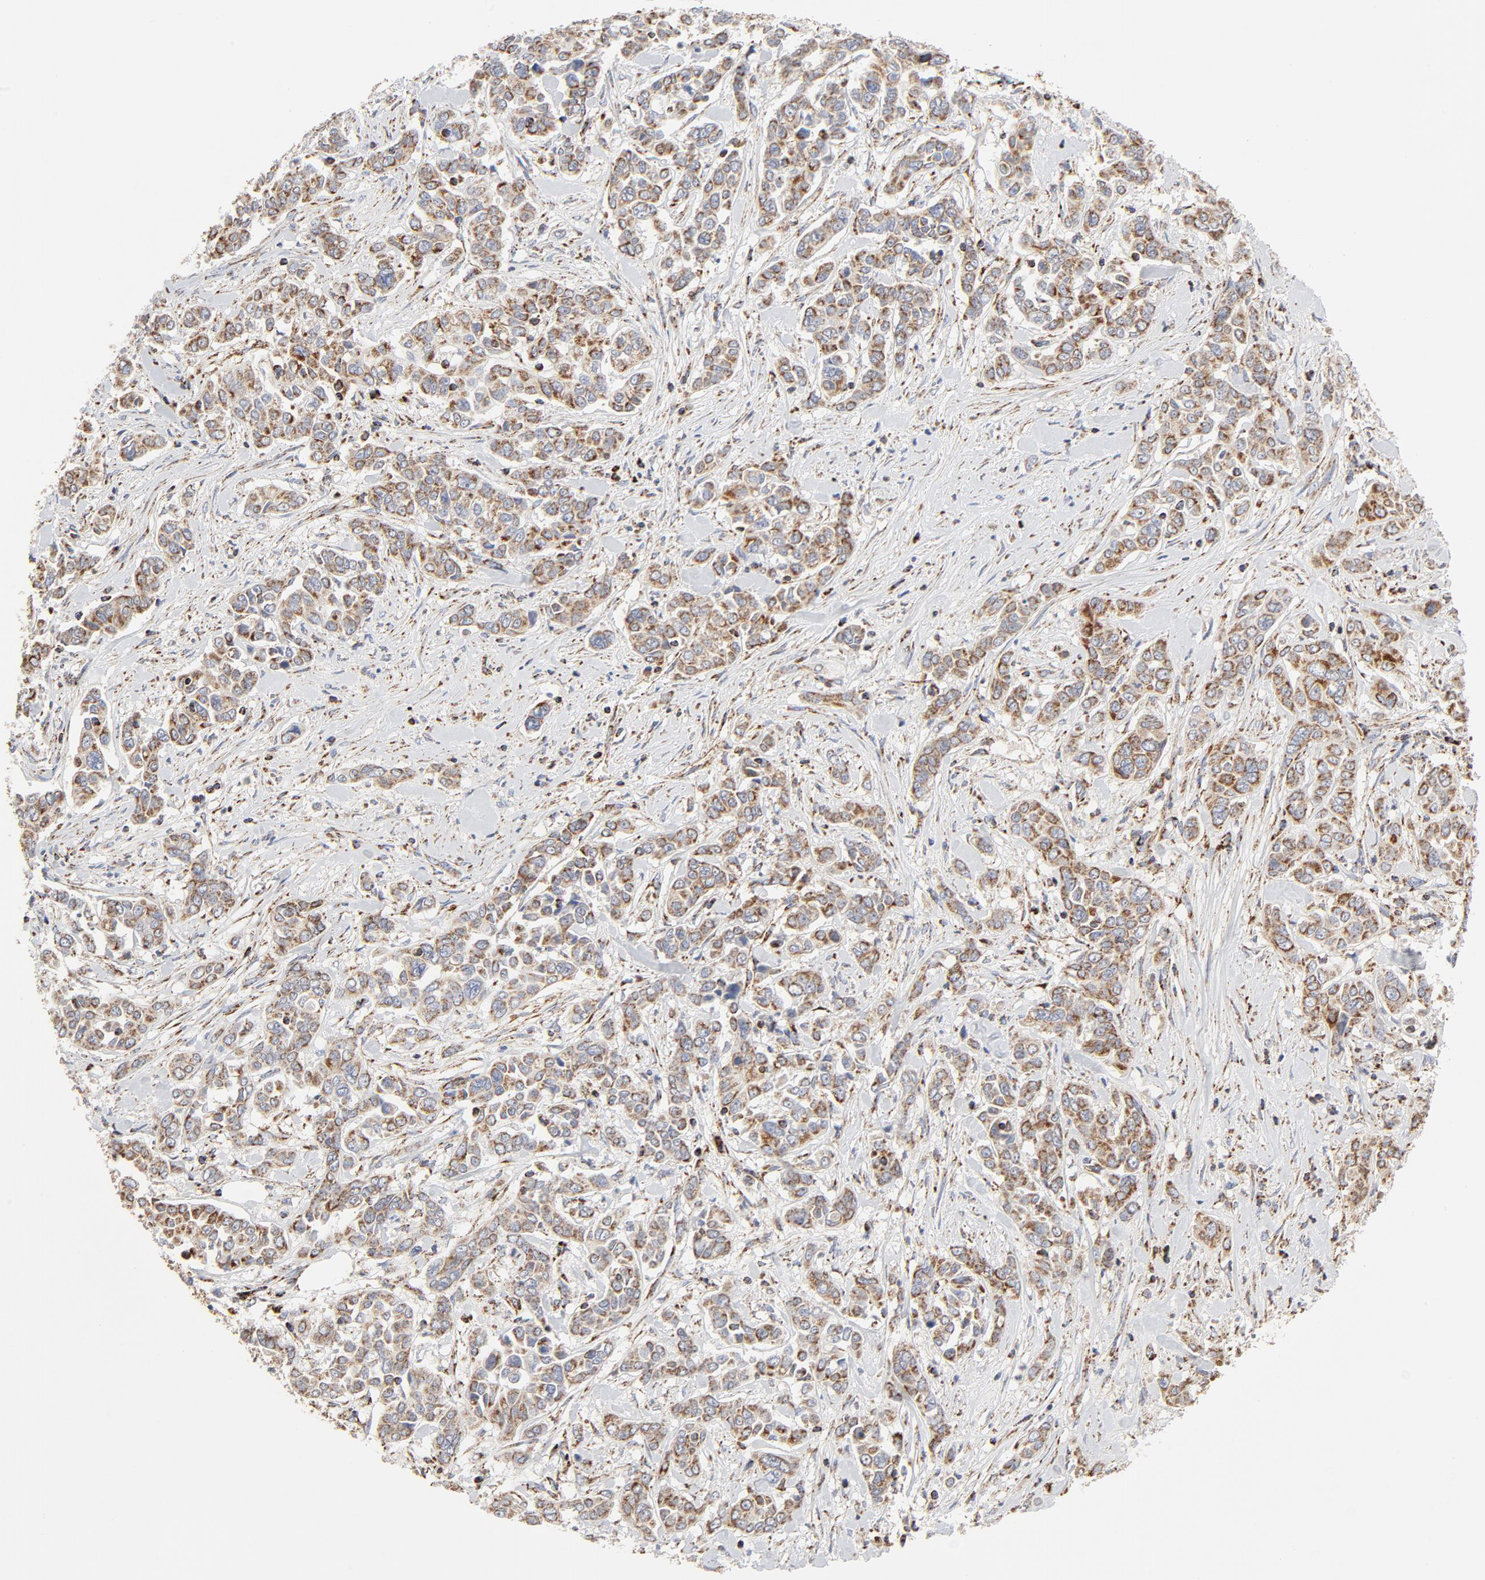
{"staining": {"intensity": "moderate", "quantity": ">75%", "location": "cytoplasmic/membranous"}, "tissue": "pancreatic cancer", "cell_type": "Tumor cells", "image_type": "cancer", "snomed": [{"axis": "morphology", "description": "Adenocarcinoma, NOS"}, {"axis": "topography", "description": "Pancreas"}], "caption": "Pancreatic adenocarcinoma stained for a protein (brown) displays moderate cytoplasmic/membranous positive positivity in about >75% of tumor cells.", "gene": "PCNX4", "patient": {"sex": "female", "age": 52}}